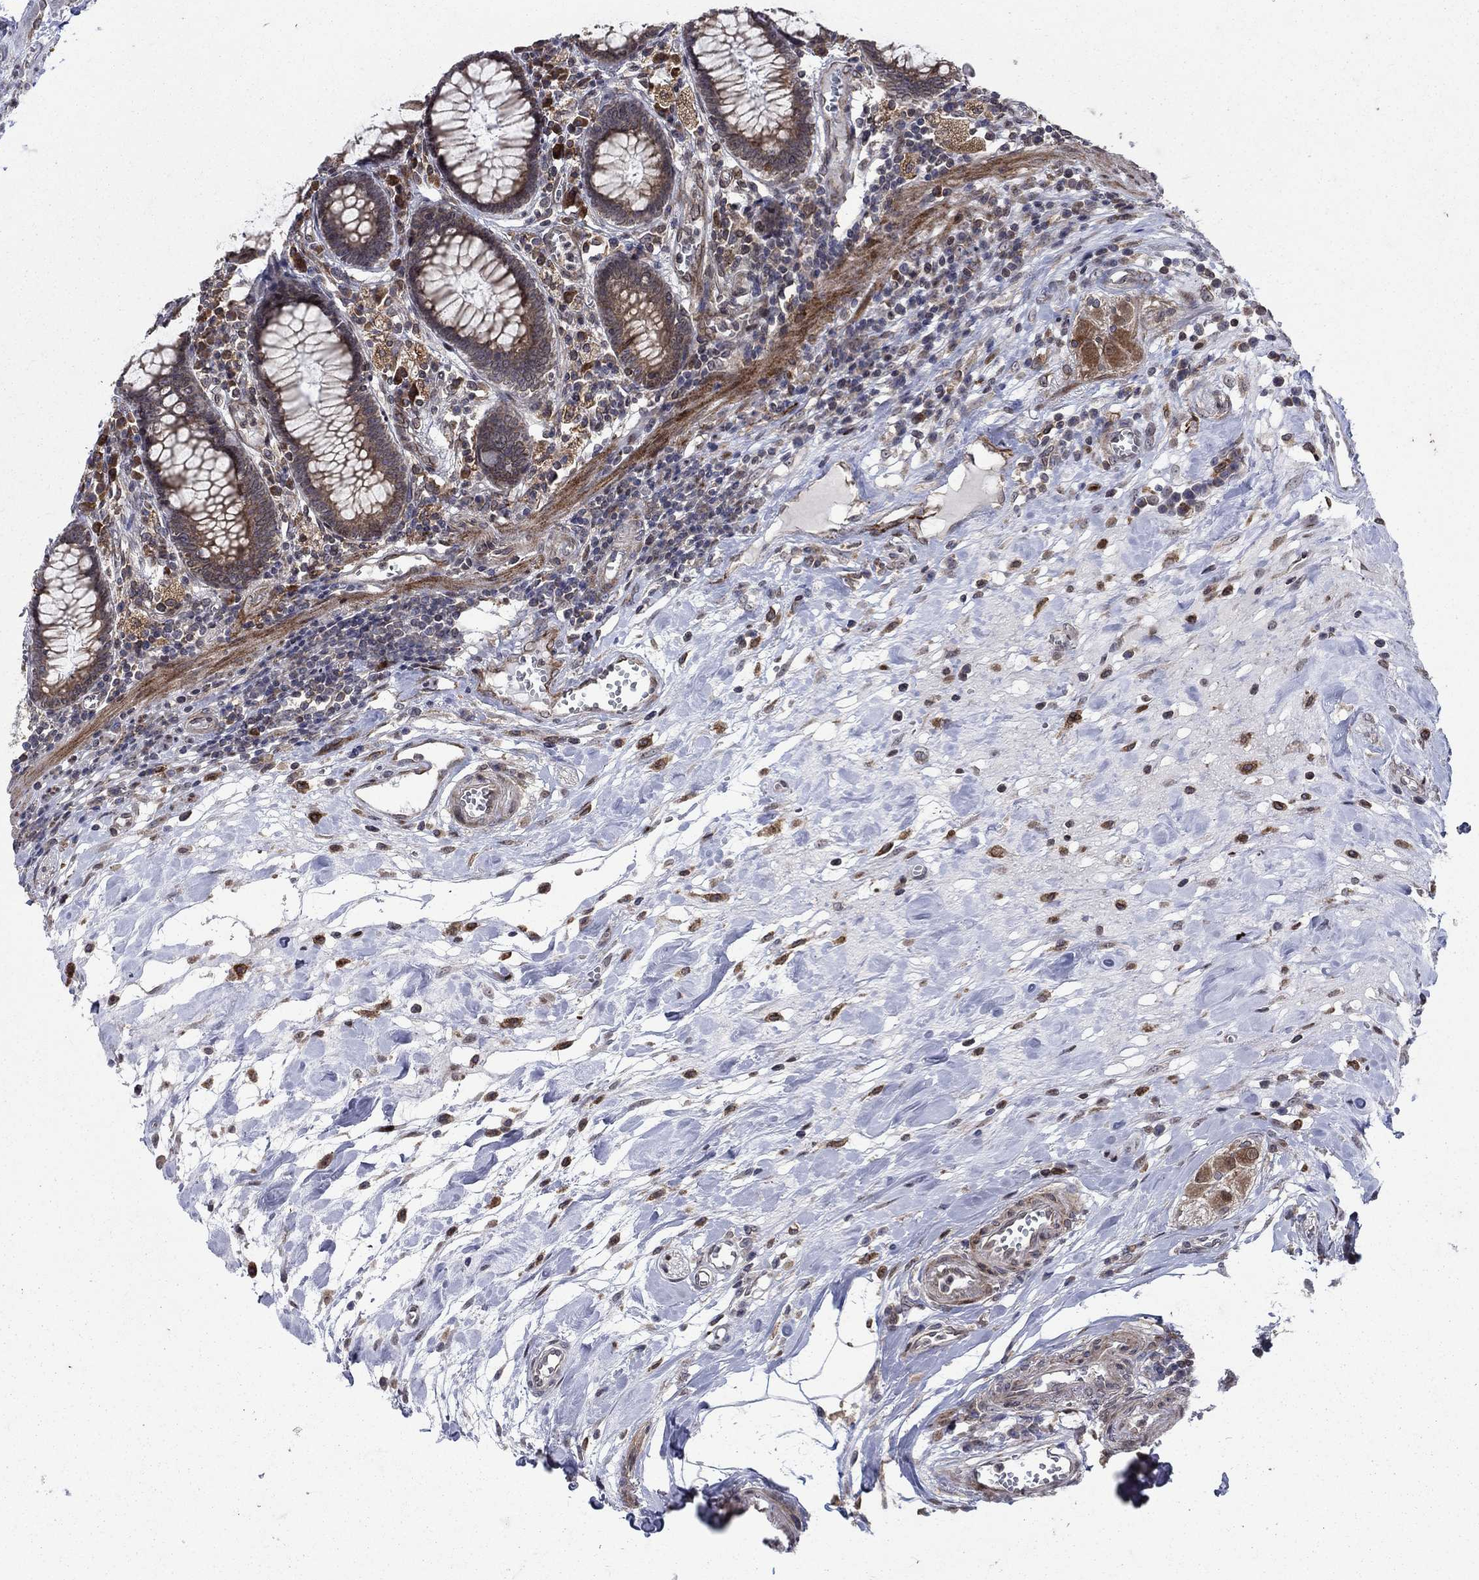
{"staining": {"intensity": "moderate", "quantity": ">75%", "location": "cytoplasmic/membranous"}, "tissue": "colon", "cell_type": "Endothelial cells", "image_type": "normal", "snomed": [{"axis": "morphology", "description": "Normal tissue, NOS"}, {"axis": "topography", "description": "Colon"}], "caption": "Colon stained with IHC exhibits moderate cytoplasmic/membranous expression in about >75% of endothelial cells. (Stains: DAB in brown, nuclei in blue, Microscopy: brightfield microscopy at high magnification).", "gene": "DHRS7", "patient": {"sex": "male", "age": 65}}